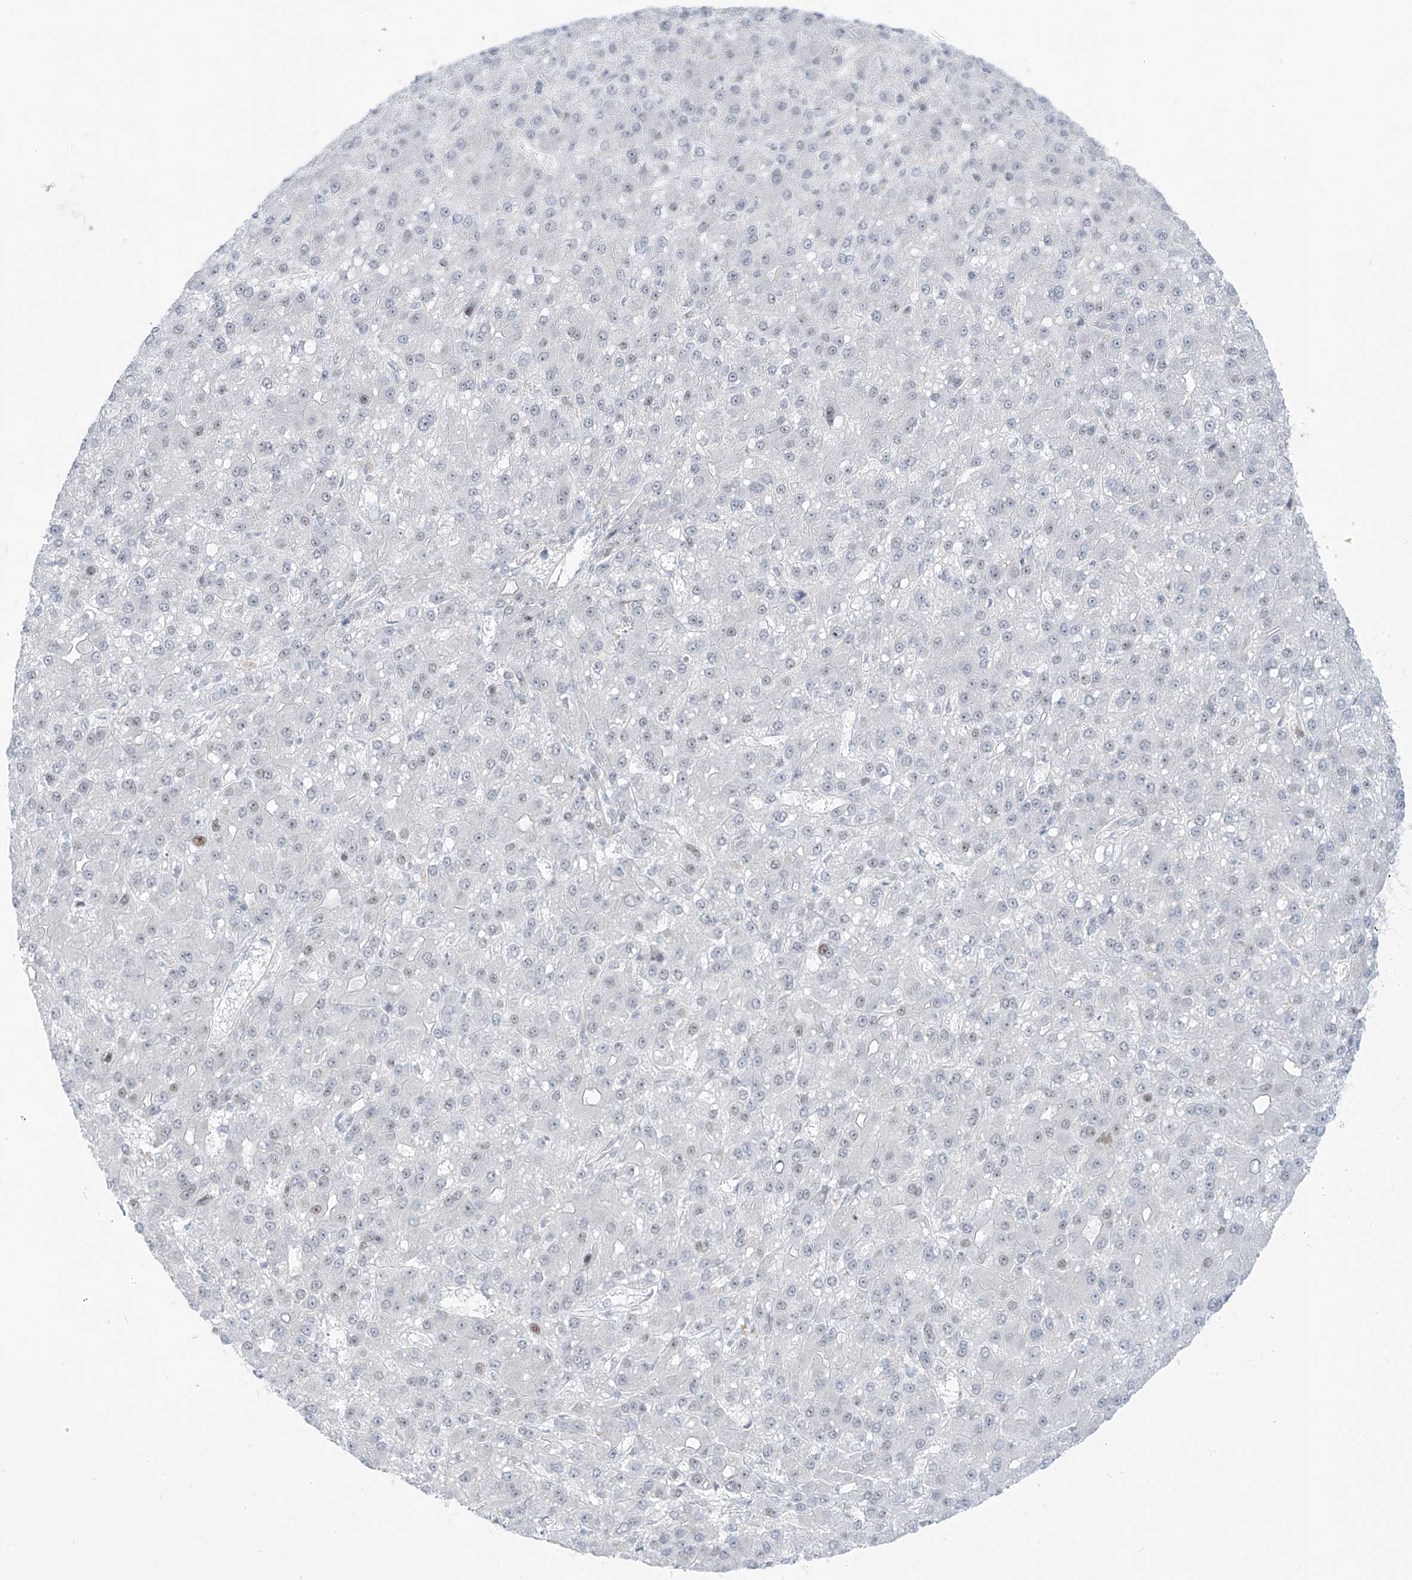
{"staining": {"intensity": "negative", "quantity": "none", "location": "none"}, "tissue": "liver cancer", "cell_type": "Tumor cells", "image_type": "cancer", "snomed": [{"axis": "morphology", "description": "Carcinoma, Hepatocellular, NOS"}, {"axis": "topography", "description": "Liver"}], "caption": "IHC of human hepatocellular carcinoma (liver) displays no expression in tumor cells.", "gene": "LIN9", "patient": {"sex": "male", "age": 67}}